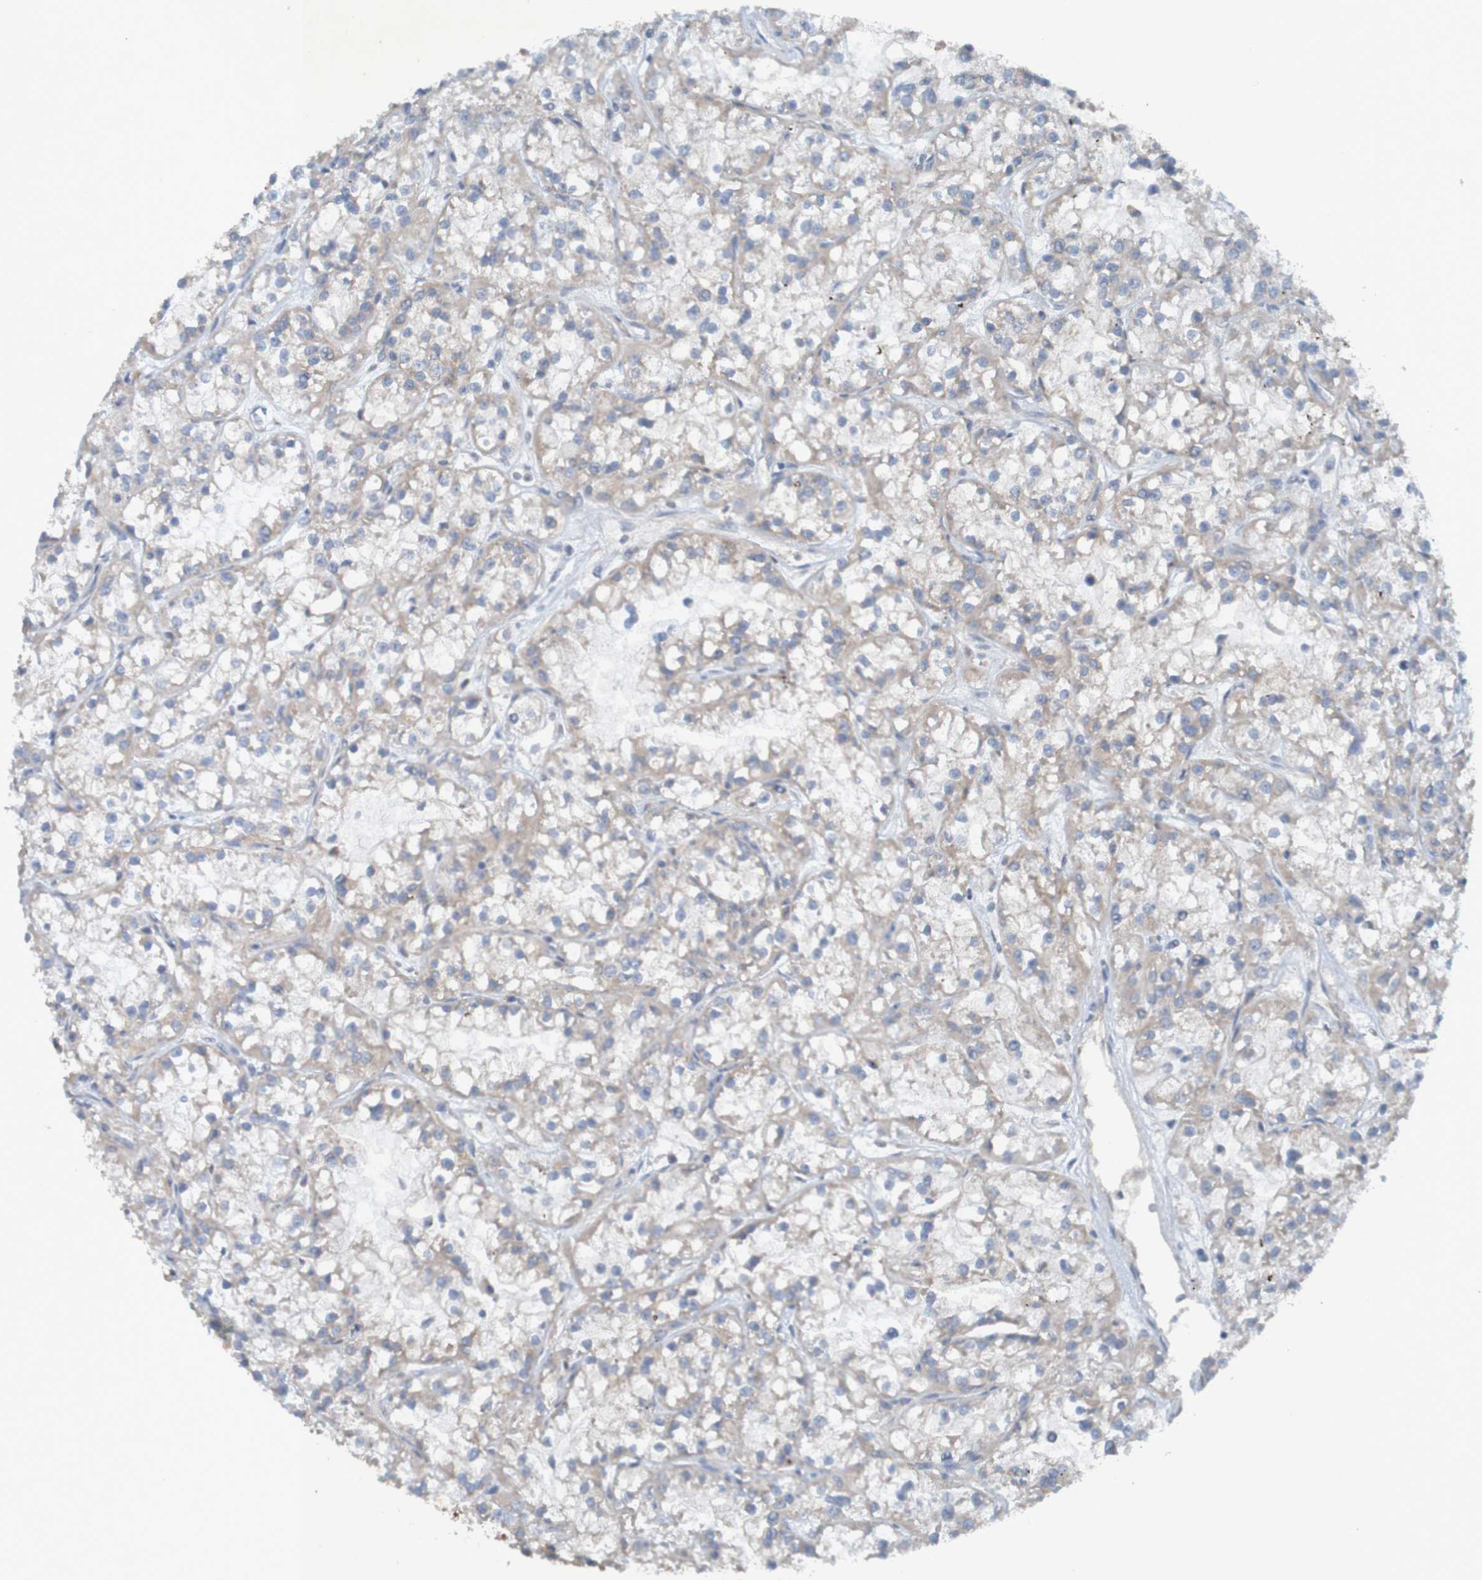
{"staining": {"intensity": "weak", "quantity": "25%-75%", "location": "cytoplasmic/membranous"}, "tissue": "renal cancer", "cell_type": "Tumor cells", "image_type": "cancer", "snomed": [{"axis": "morphology", "description": "Adenocarcinoma, NOS"}, {"axis": "topography", "description": "Kidney"}], "caption": "Approximately 25%-75% of tumor cells in renal adenocarcinoma display weak cytoplasmic/membranous protein positivity as visualized by brown immunohistochemical staining.", "gene": "DNAJC4", "patient": {"sex": "female", "age": 52}}